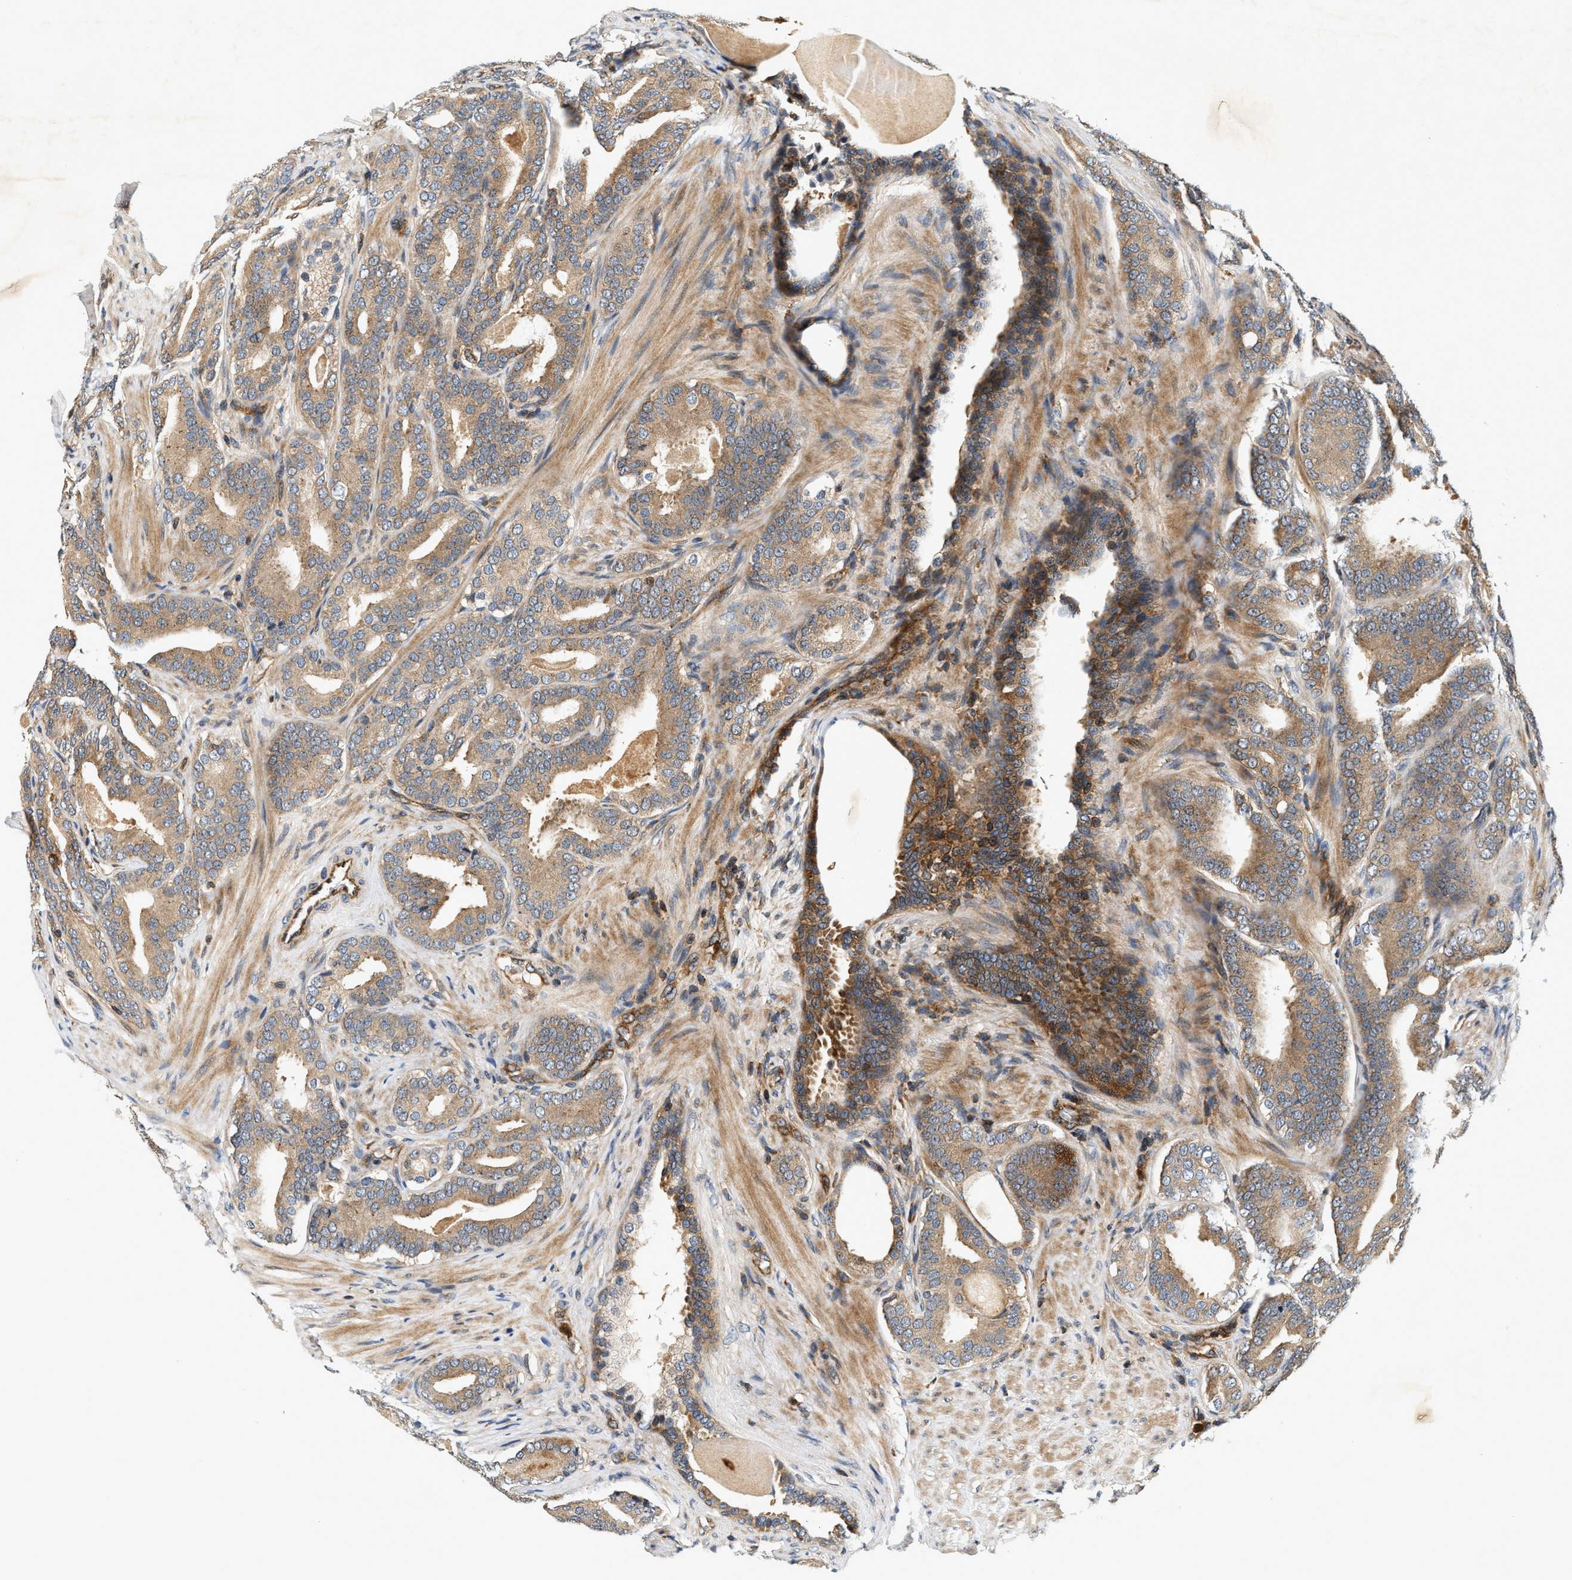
{"staining": {"intensity": "moderate", "quantity": ">75%", "location": "cytoplasmic/membranous"}, "tissue": "prostate cancer", "cell_type": "Tumor cells", "image_type": "cancer", "snomed": [{"axis": "morphology", "description": "Adenocarcinoma, High grade"}, {"axis": "topography", "description": "Prostate"}], "caption": "The micrograph demonstrates immunohistochemical staining of prostate high-grade adenocarcinoma. There is moderate cytoplasmic/membranous expression is appreciated in about >75% of tumor cells. (brown staining indicates protein expression, while blue staining denotes nuclei).", "gene": "SAMD9", "patient": {"sex": "male", "age": 60}}